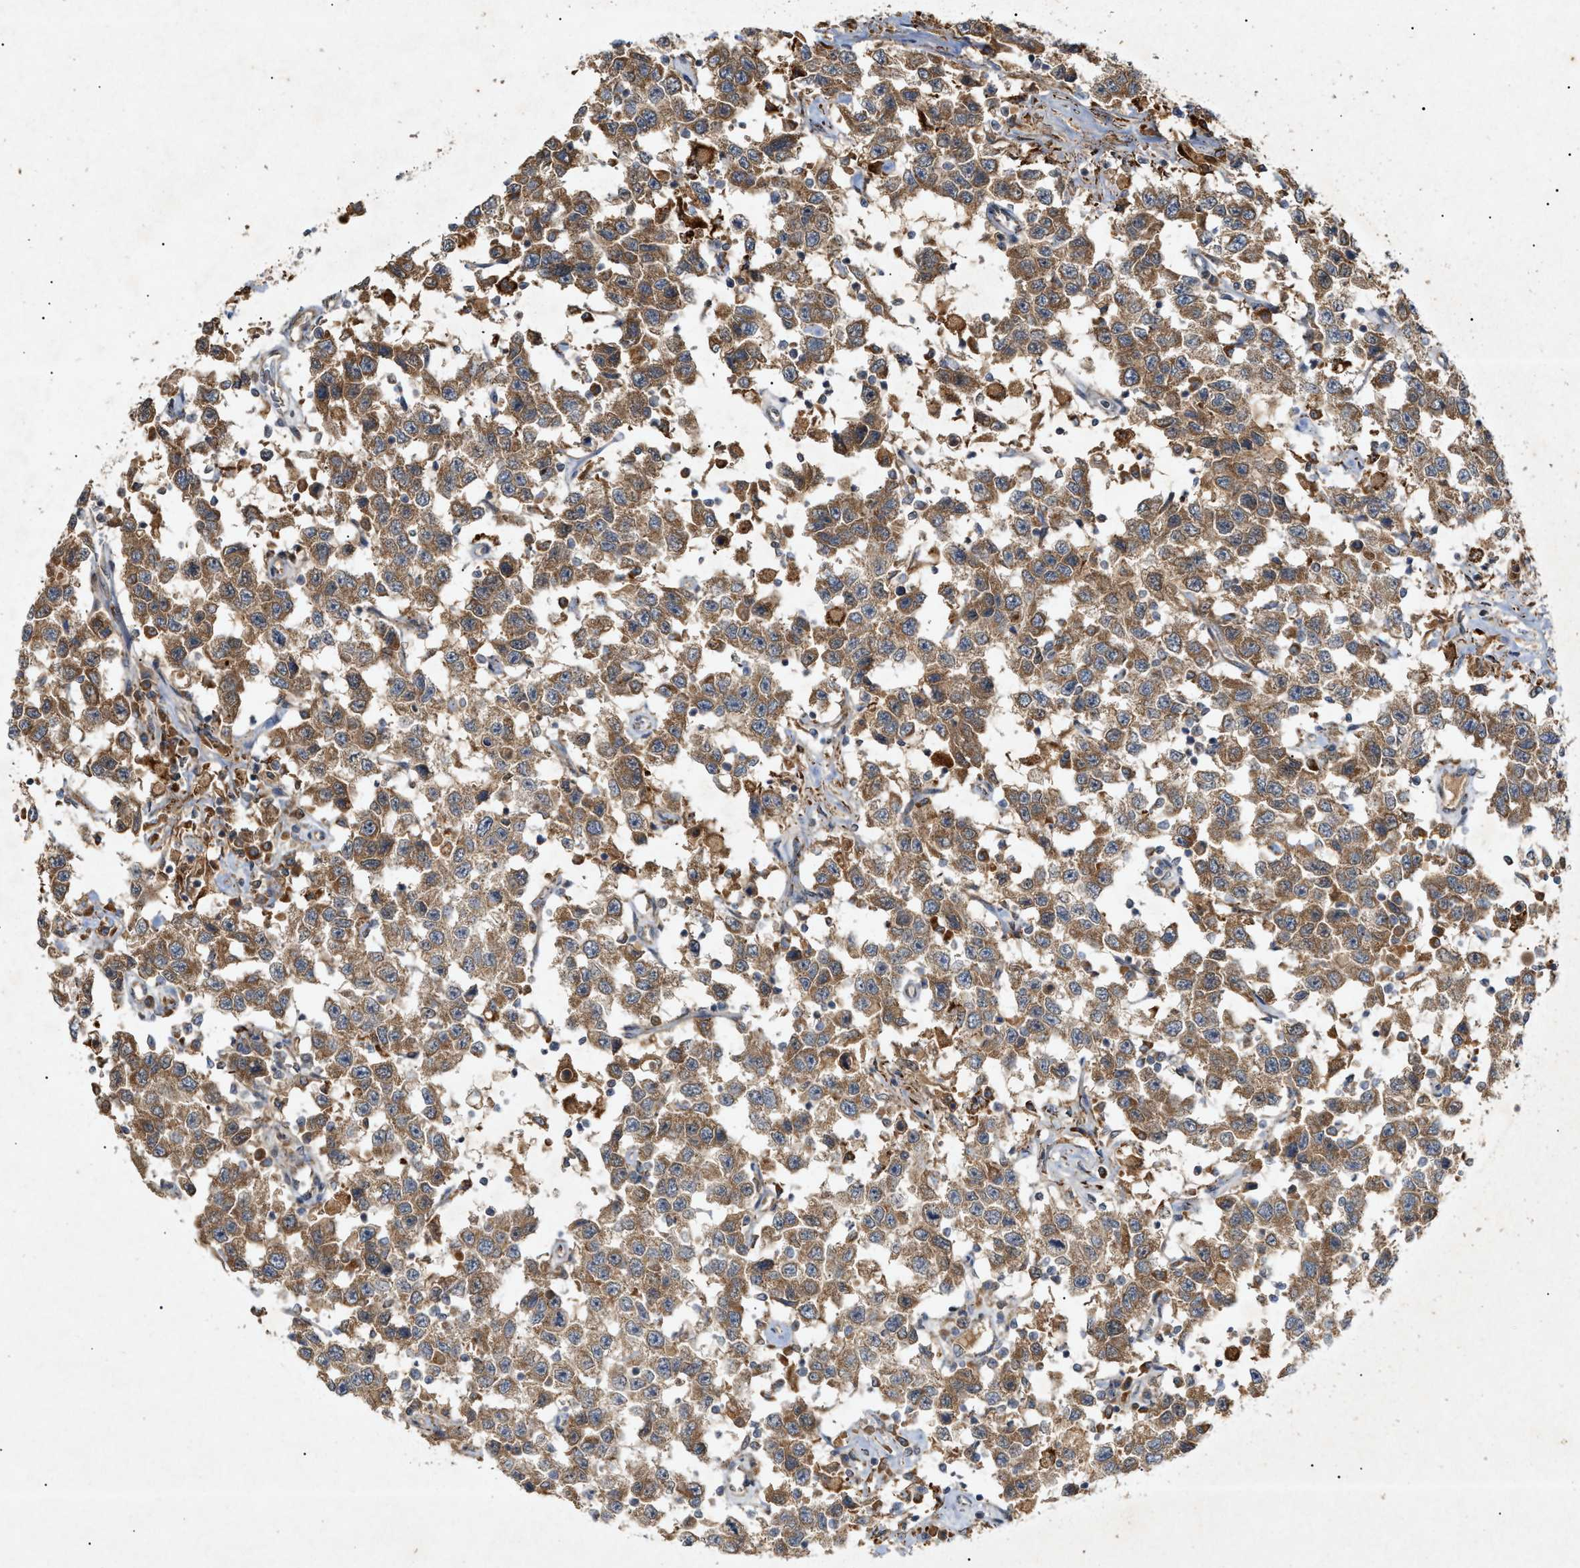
{"staining": {"intensity": "moderate", "quantity": ">75%", "location": "cytoplasmic/membranous"}, "tissue": "testis cancer", "cell_type": "Tumor cells", "image_type": "cancer", "snomed": [{"axis": "morphology", "description": "Seminoma, NOS"}, {"axis": "topography", "description": "Testis"}], "caption": "Immunohistochemistry (IHC) of testis cancer demonstrates medium levels of moderate cytoplasmic/membranous staining in approximately >75% of tumor cells. (Stains: DAB (3,3'-diaminobenzidine) in brown, nuclei in blue, Microscopy: brightfield microscopy at high magnification).", "gene": "MTCH1", "patient": {"sex": "male", "age": 41}}